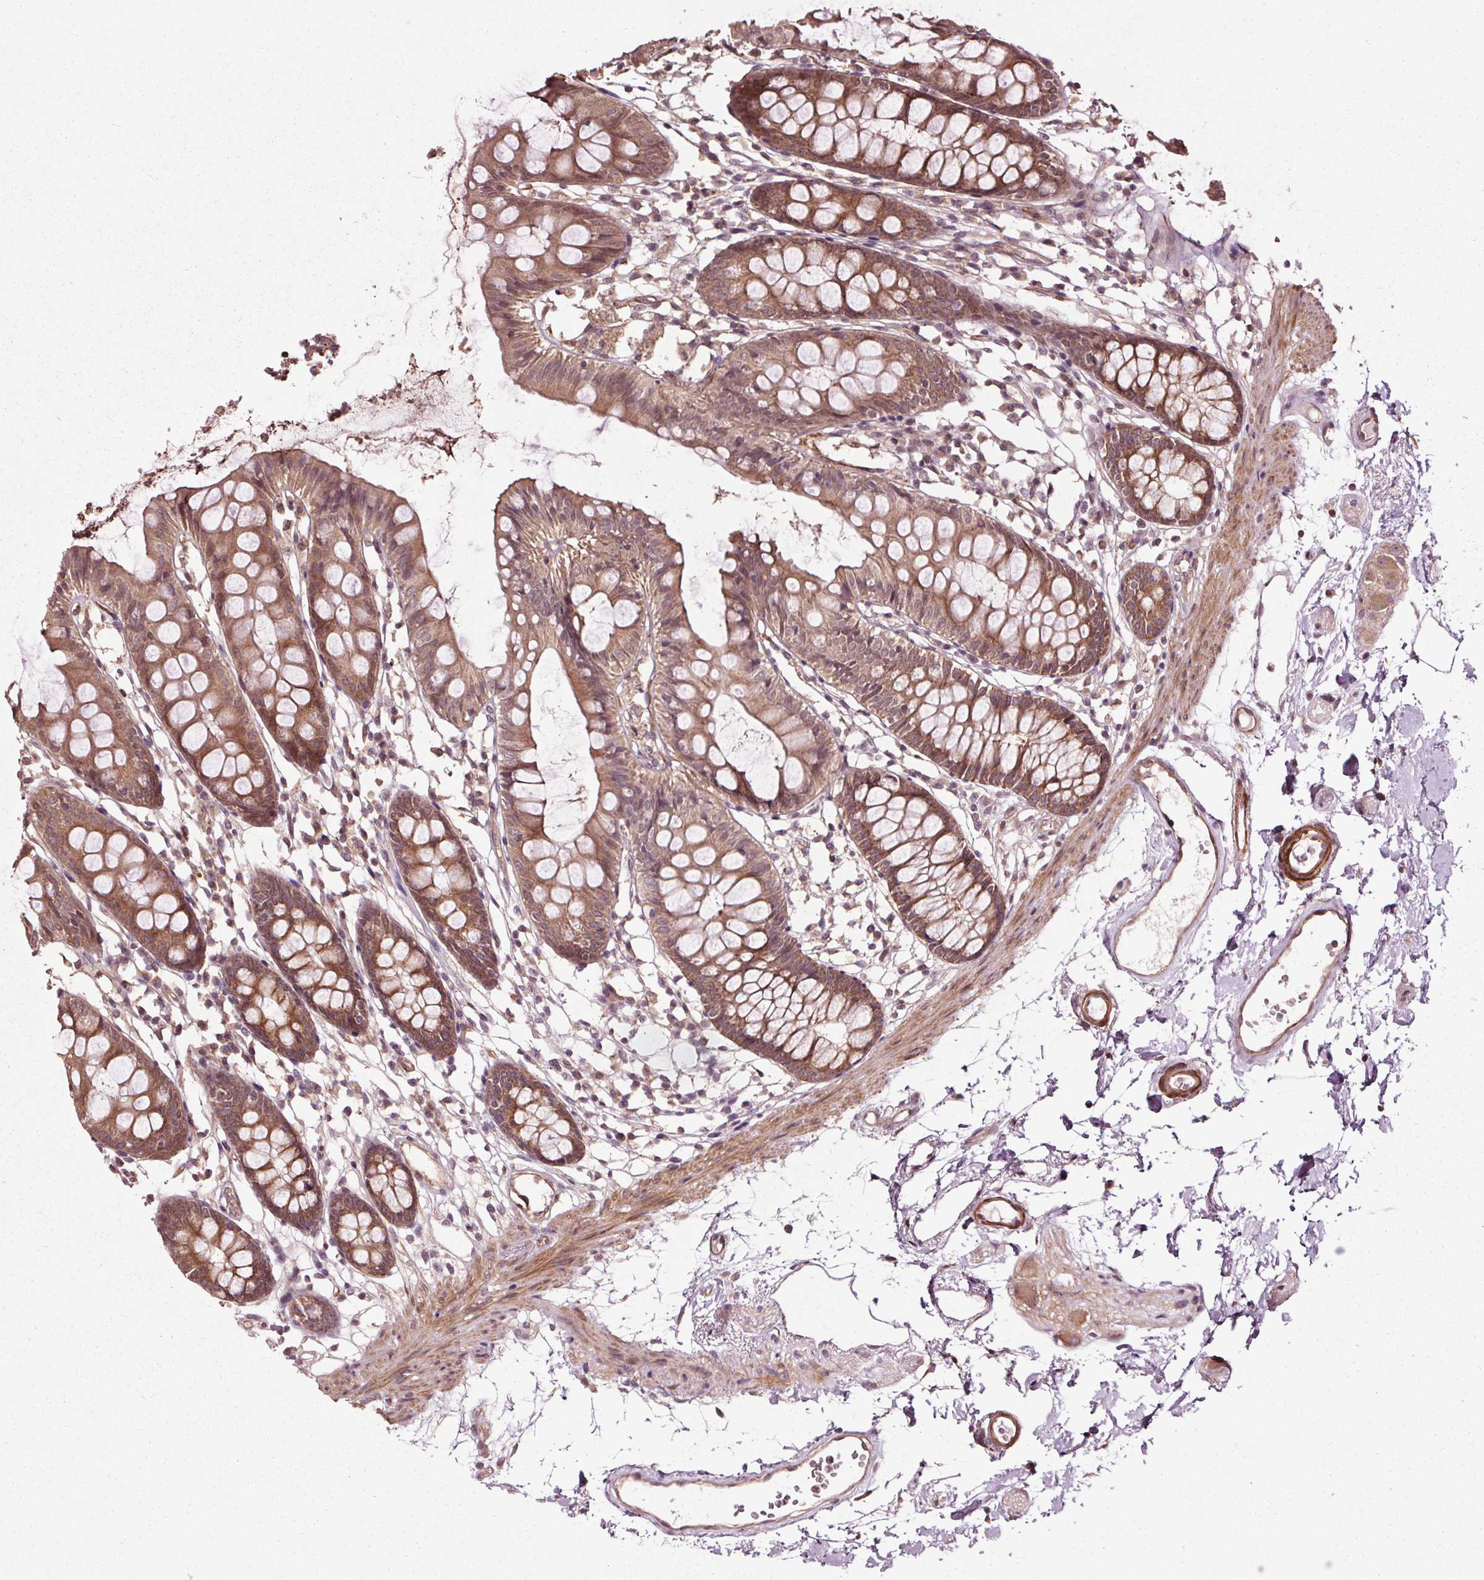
{"staining": {"intensity": "moderate", "quantity": ">75%", "location": "cytoplasmic/membranous"}, "tissue": "colon", "cell_type": "Endothelial cells", "image_type": "normal", "snomed": [{"axis": "morphology", "description": "Normal tissue, NOS"}, {"axis": "topography", "description": "Colon"}], "caption": "Immunohistochemistry (IHC) of benign colon shows medium levels of moderate cytoplasmic/membranous positivity in approximately >75% of endothelial cells.", "gene": "CEP95", "patient": {"sex": "female", "age": 84}}